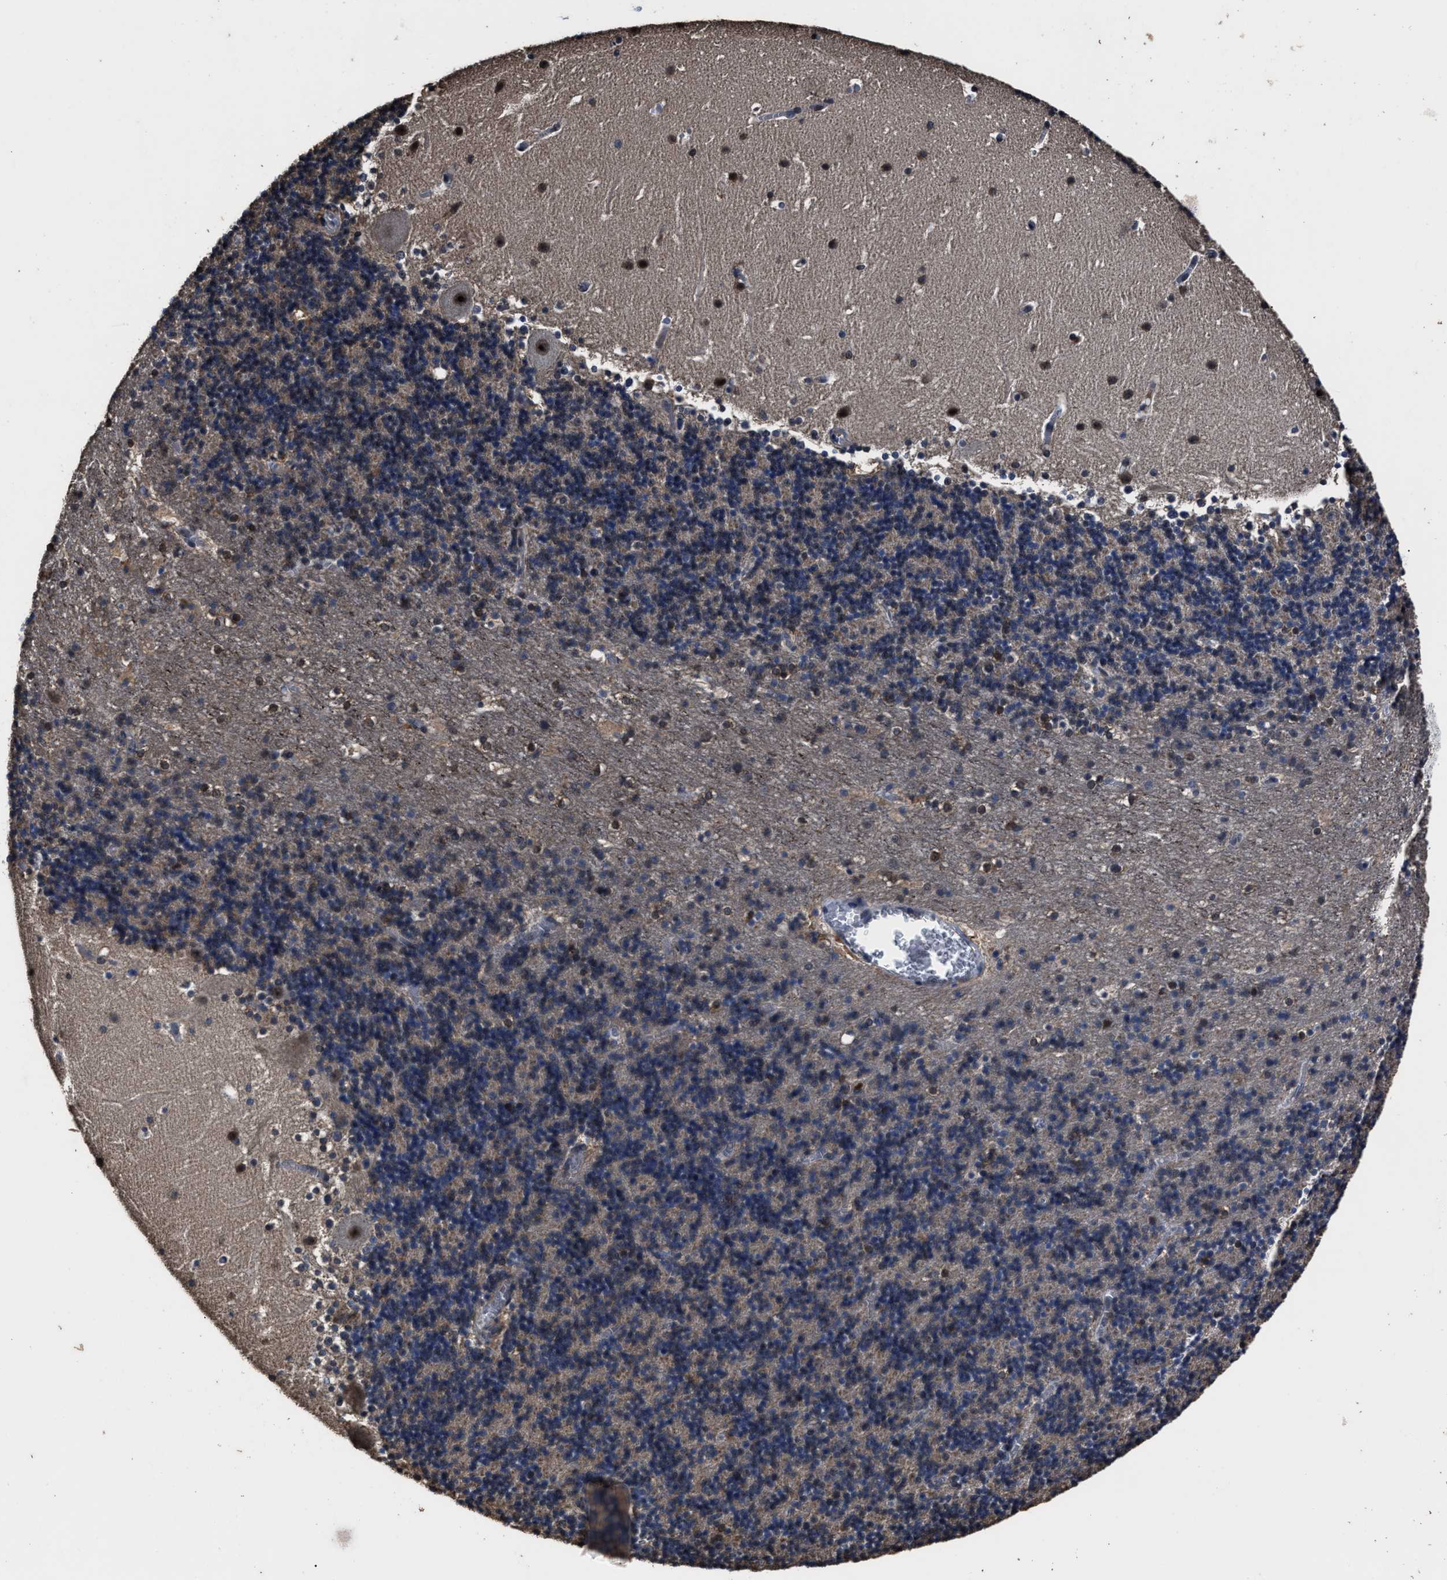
{"staining": {"intensity": "moderate", "quantity": "<25%", "location": "nuclear"}, "tissue": "cerebellum", "cell_type": "Cells in granular layer", "image_type": "normal", "snomed": [{"axis": "morphology", "description": "Normal tissue, NOS"}, {"axis": "topography", "description": "Cerebellum"}], "caption": "DAB (3,3'-diaminobenzidine) immunohistochemical staining of benign cerebellum demonstrates moderate nuclear protein positivity in approximately <25% of cells in granular layer.", "gene": "RSBN1L", "patient": {"sex": "male", "age": 45}}